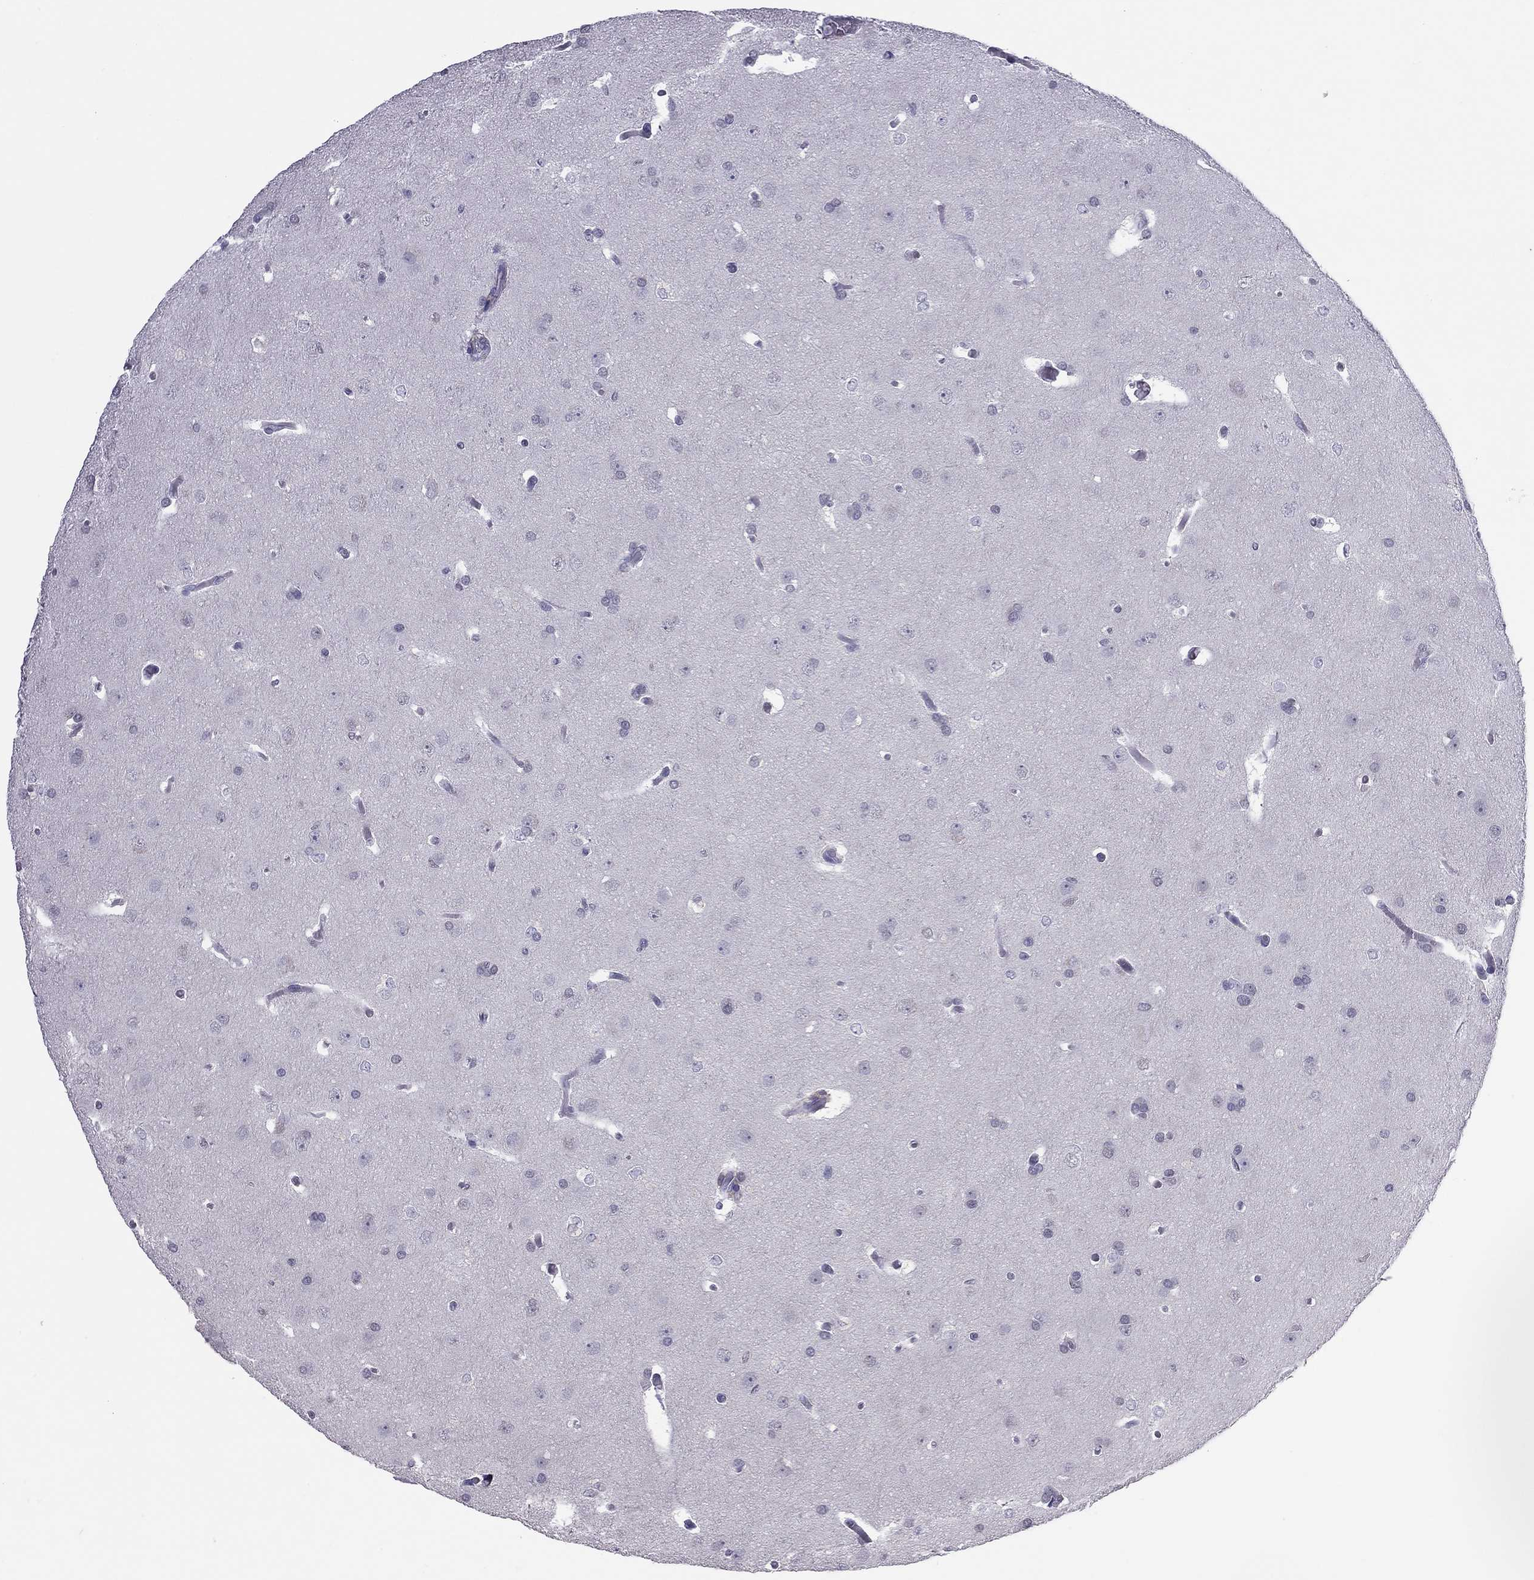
{"staining": {"intensity": "negative", "quantity": "none", "location": "none"}, "tissue": "glioma", "cell_type": "Tumor cells", "image_type": "cancer", "snomed": [{"axis": "morphology", "description": "Glioma, malignant, Low grade"}, {"axis": "topography", "description": "Brain"}], "caption": "This is an IHC micrograph of human malignant low-grade glioma. There is no positivity in tumor cells.", "gene": "PPP1R3A", "patient": {"sex": "female", "age": 32}}